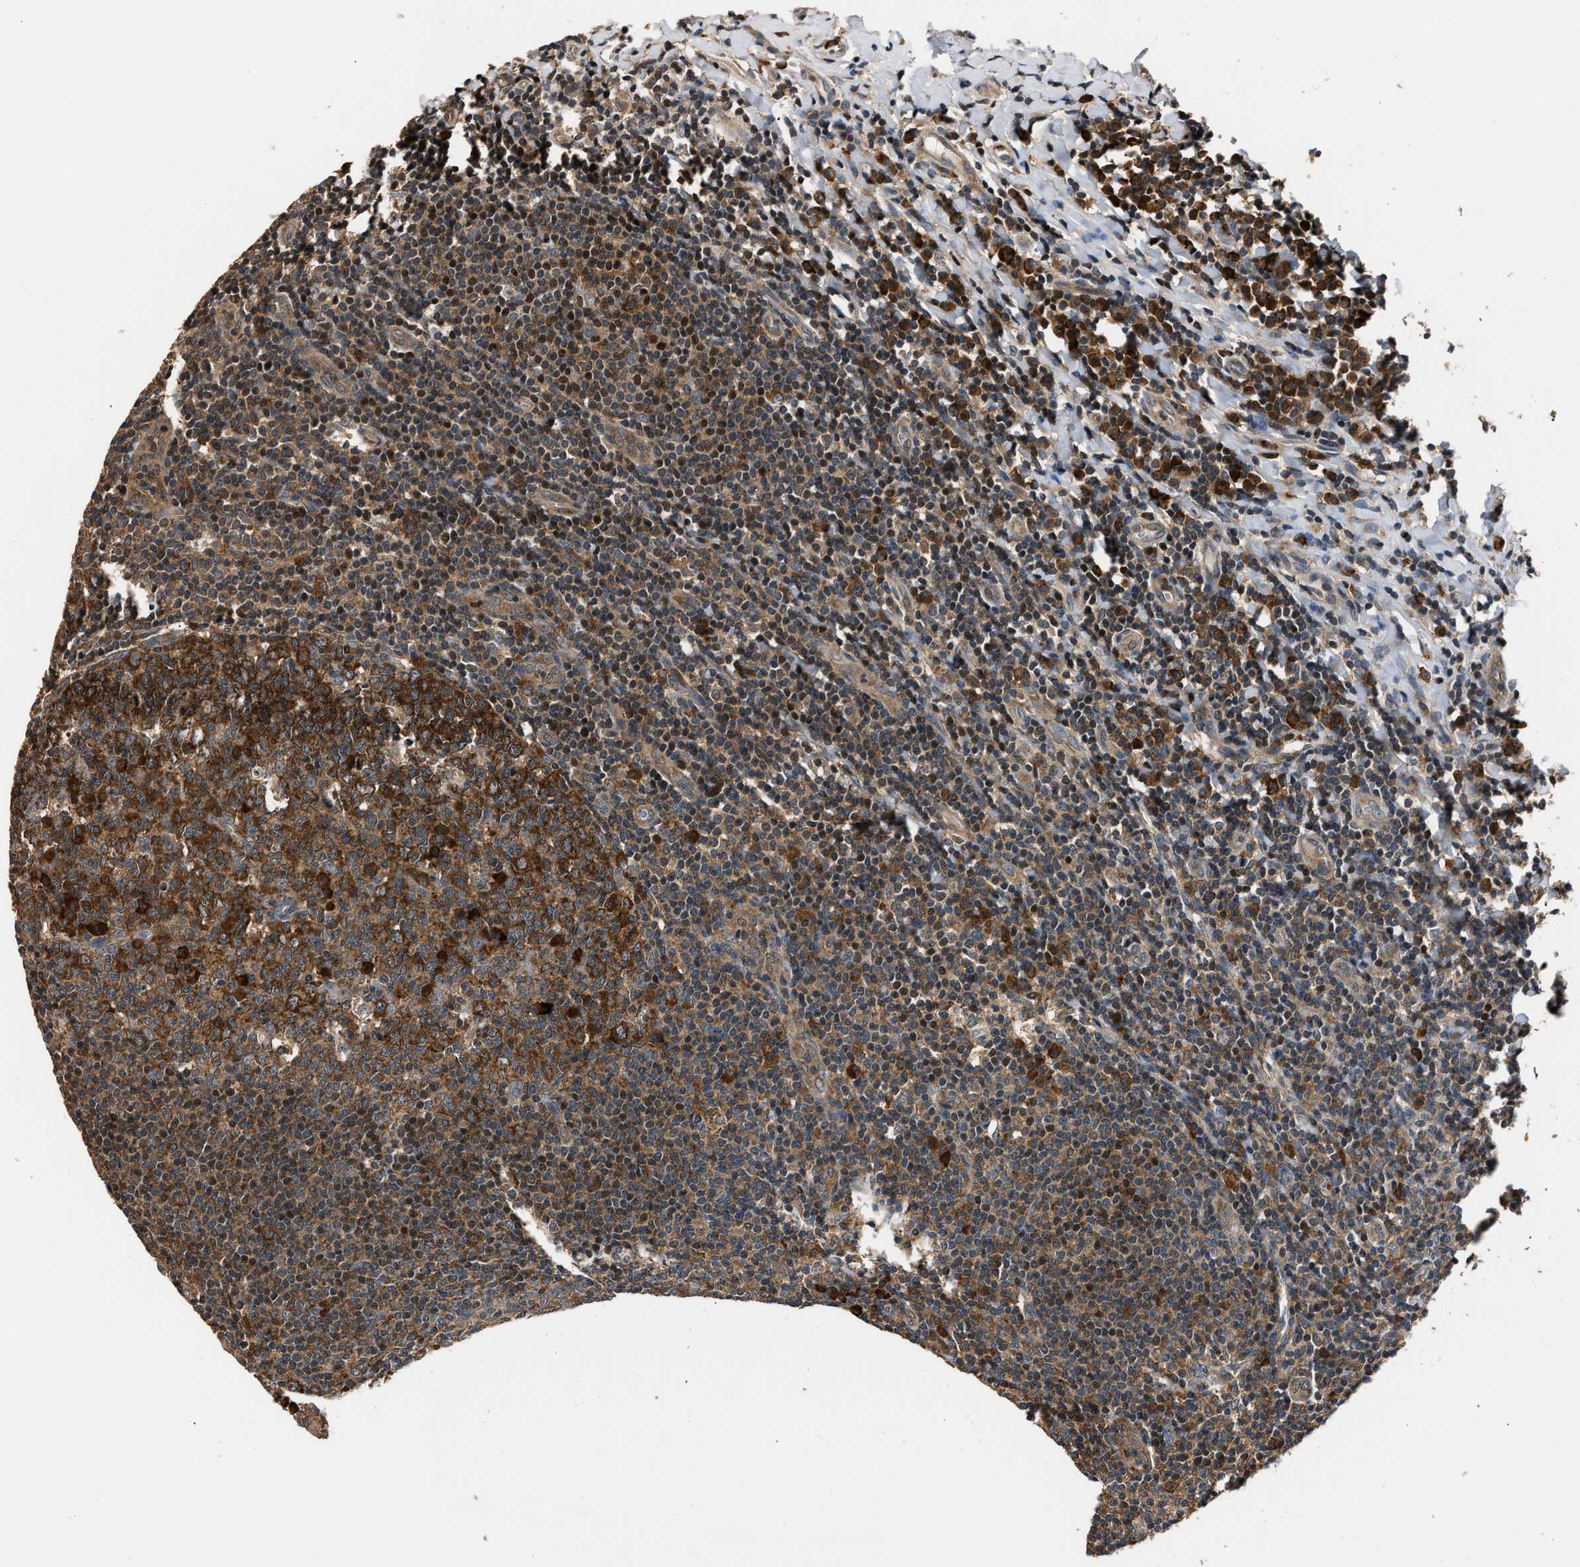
{"staining": {"intensity": "strong", "quantity": ">75%", "location": "cytoplasmic/membranous"}, "tissue": "tonsil", "cell_type": "Germinal center cells", "image_type": "normal", "snomed": [{"axis": "morphology", "description": "Normal tissue, NOS"}, {"axis": "topography", "description": "Tonsil"}], "caption": "This is a micrograph of immunohistochemistry (IHC) staining of unremarkable tonsil, which shows strong positivity in the cytoplasmic/membranous of germinal center cells.", "gene": "IMPDH2", "patient": {"sex": "male", "age": 31}}